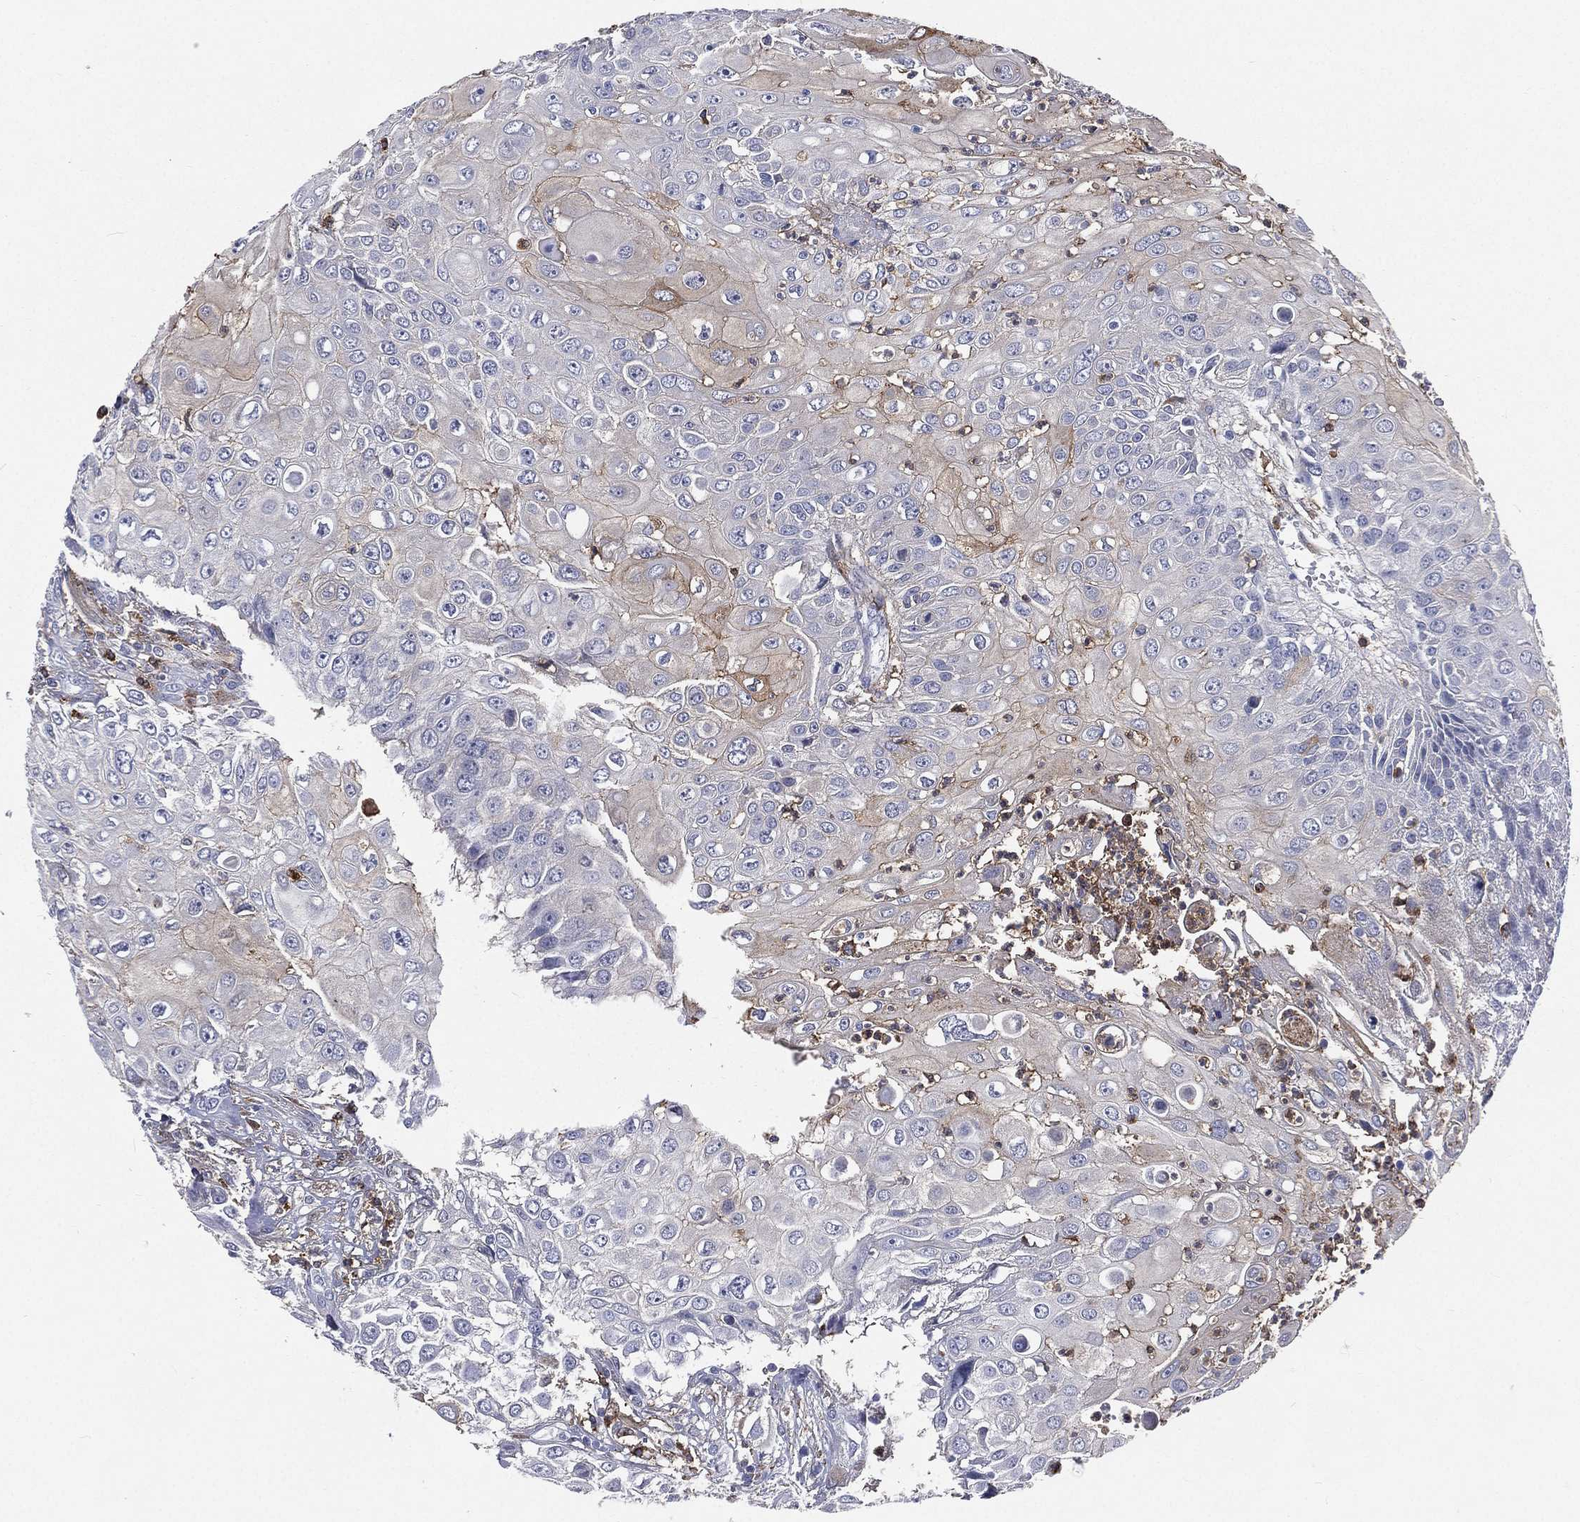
{"staining": {"intensity": "negative", "quantity": "none", "location": "none"}, "tissue": "urothelial cancer", "cell_type": "Tumor cells", "image_type": "cancer", "snomed": [{"axis": "morphology", "description": "Urothelial carcinoma, High grade"}, {"axis": "topography", "description": "Urinary bladder"}], "caption": "DAB (3,3'-diaminobenzidine) immunohistochemical staining of urothelial cancer shows no significant positivity in tumor cells.", "gene": "BASP1", "patient": {"sex": "female", "age": 79}}